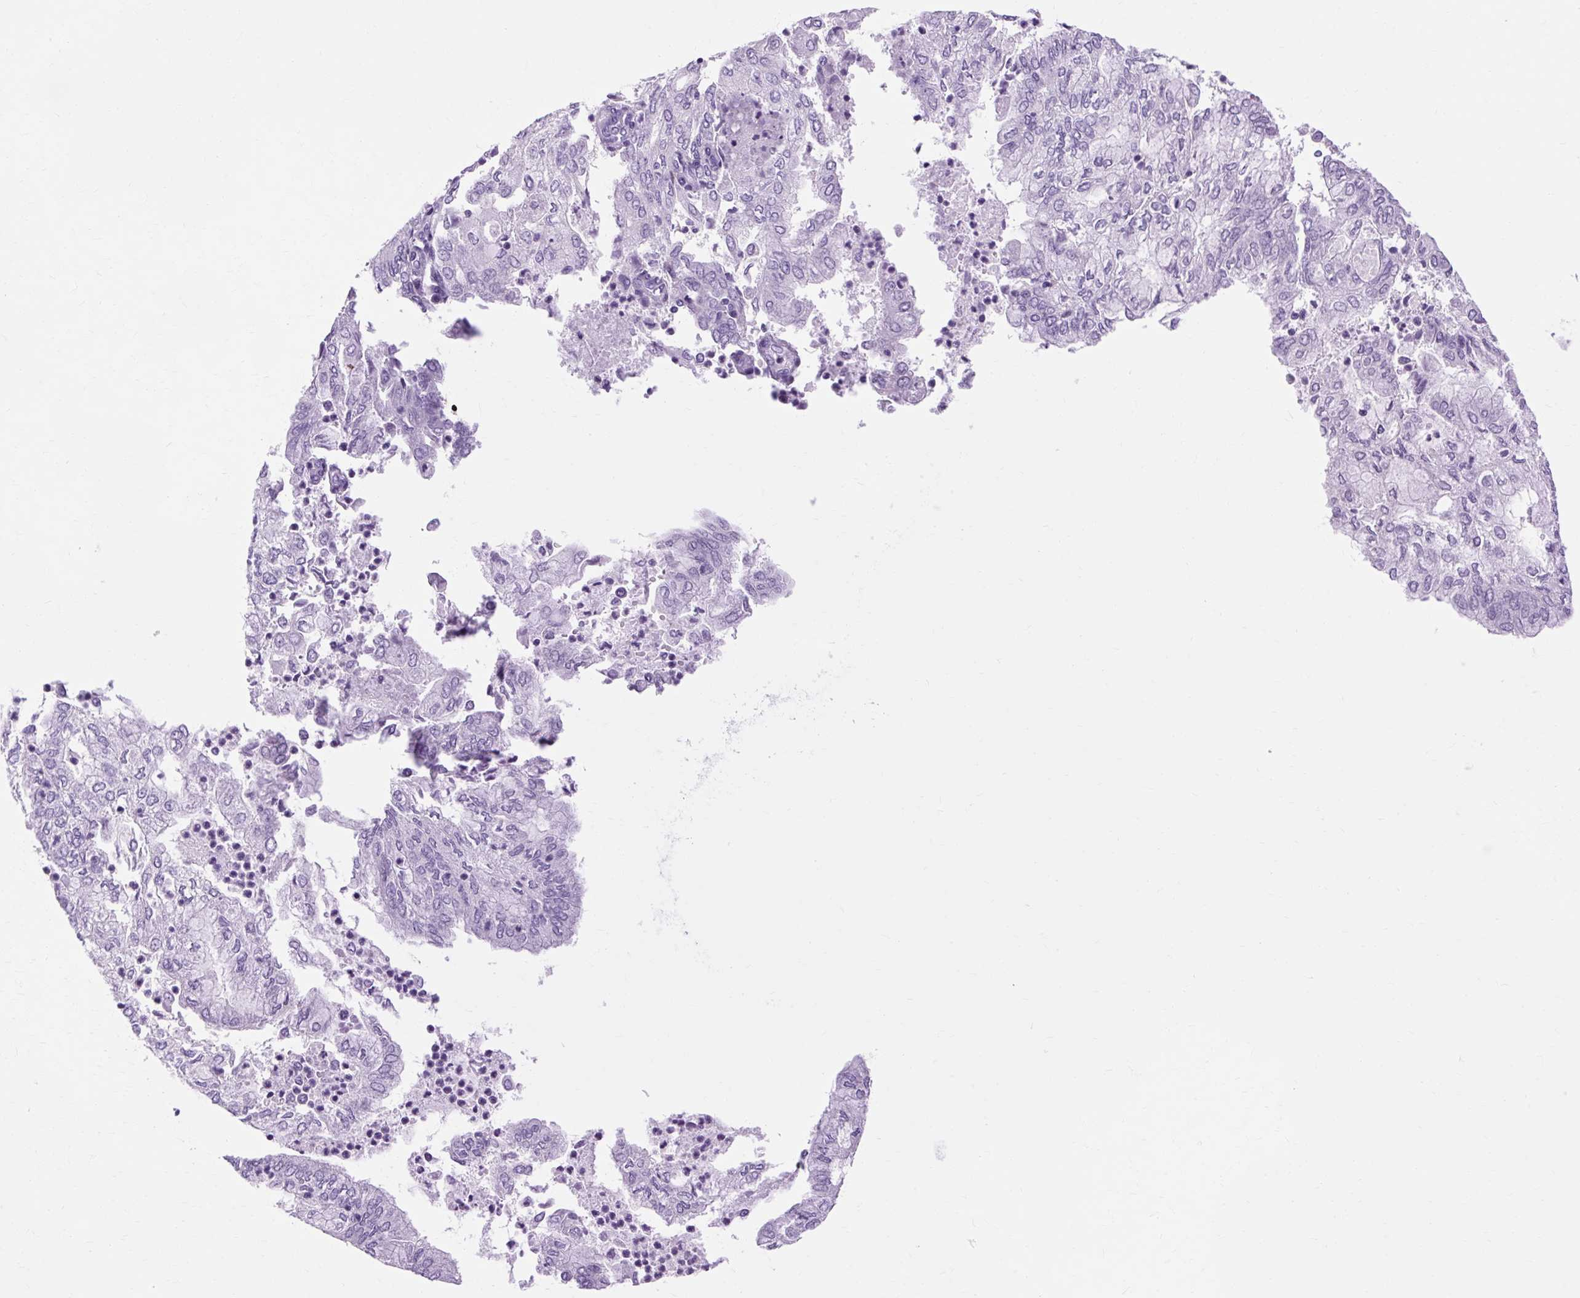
{"staining": {"intensity": "negative", "quantity": "none", "location": "none"}, "tissue": "endometrial cancer", "cell_type": "Tumor cells", "image_type": "cancer", "snomed": [{"axis": "morphology", "description": "Adenocarcinoma, NOS"}, {"axis": "topography", "description": "Endometrium"}], "caption": "This is an immunohistochemistry photomicrograph of endometrial cancer. There is no staining in tumor cells.", "gene": "OOEP", "patient": {"sex": "female", "age": 75}}